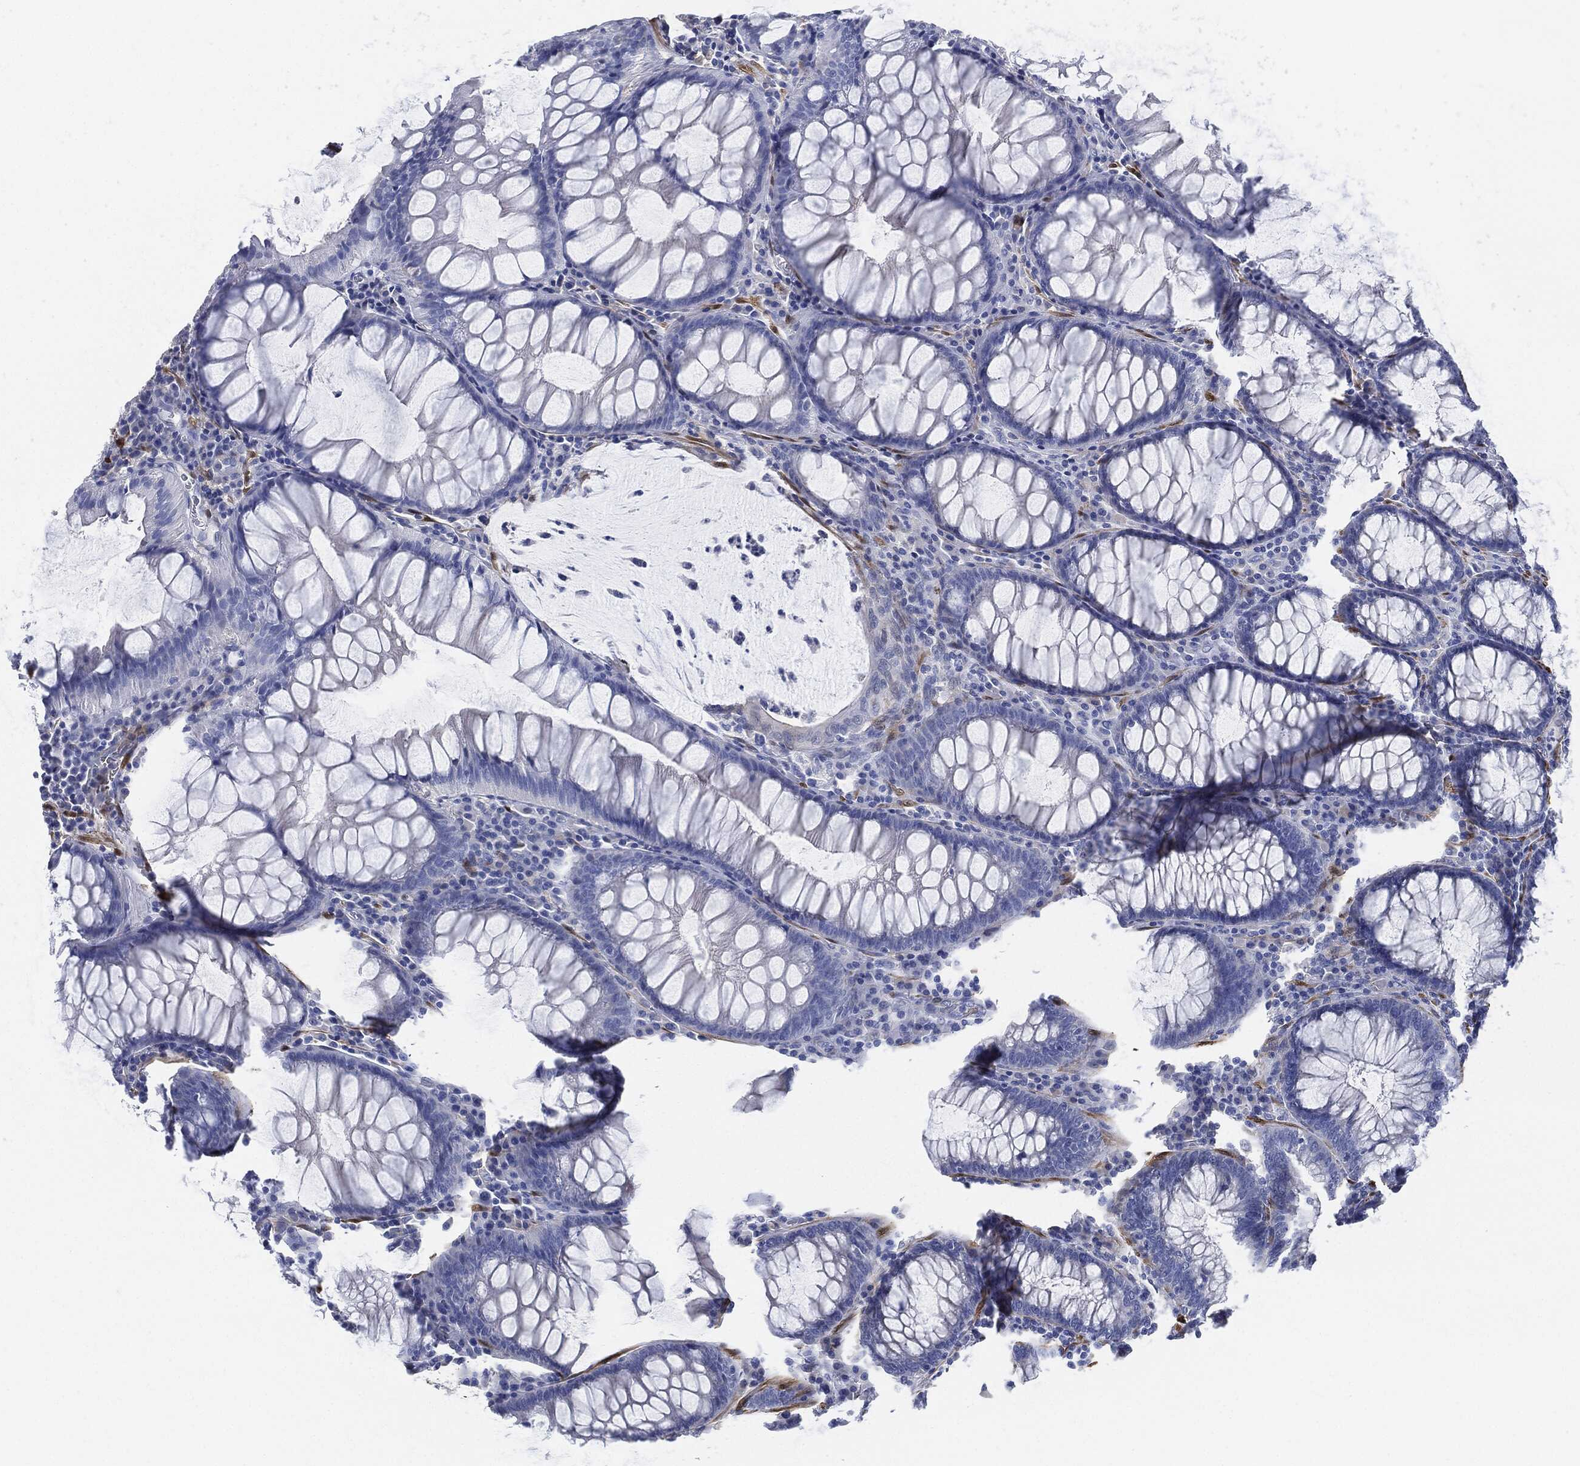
{"staining": {"intensity": "negative", "quantity": "none", "location": "none"}, "tissue": "colorectal cancer", "cell_type": "Tumor cells", "image_type": "cancer", "snomed": [{"axis": "morphology", "description": "Normal tissue, NOS"}, {"axis": "morphology", "description": "Adenocarcinoma, NOS"}, {"axis": "topography", "description": "Rectum"}, {"axis": "topography", "description": "Peripheral nerve tissue"}], "caption": "IHC histopathology image of colorectal adenocarcinoma stained for a protein (brown), which displays no positivity in tumor cells. (DAB immunohistochemistry (IHC) with hematoxylin counter stain).", "gene": "TAGLN", "patient": {"sex": "male", "age": 92}}